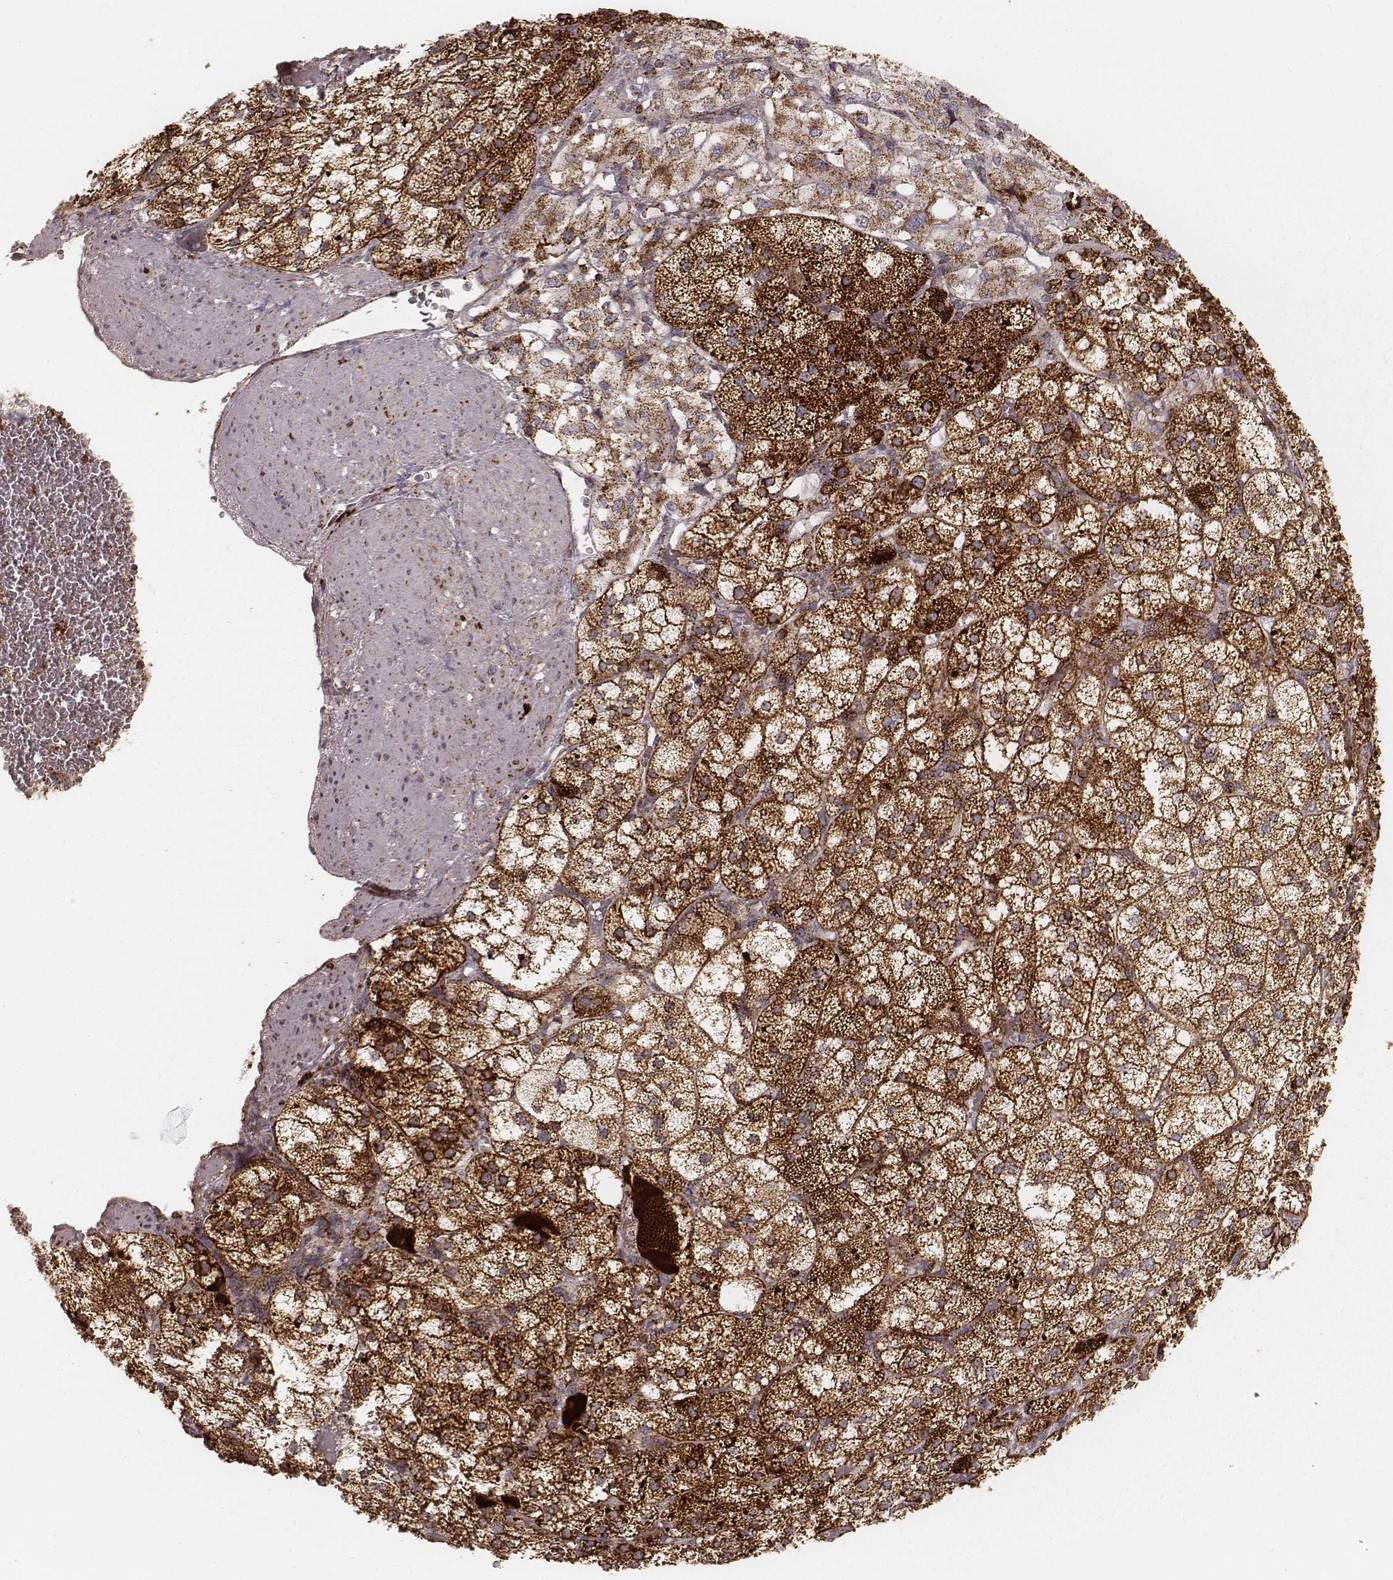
{"staining": {"intensity": "strong", "quantity": ">75%", "location": "cytoplasmic/membranous"}, "tissue": "adrenal gland", "cell_type": "Glandular cells", "image_type": "normal", "snomed": [{"axis": "morphology", "description": "Normal tissue, NOS"}, {"axis": "topography", "description": "Adrenal gland"}], "caption": "IHC of benign adrenal gland demonstrates high levels of strong cytoplasmic/membranous expression in about >75% of glandular cells.", "gene": "CS", "patient": {"sex": "female", "age": 60}}